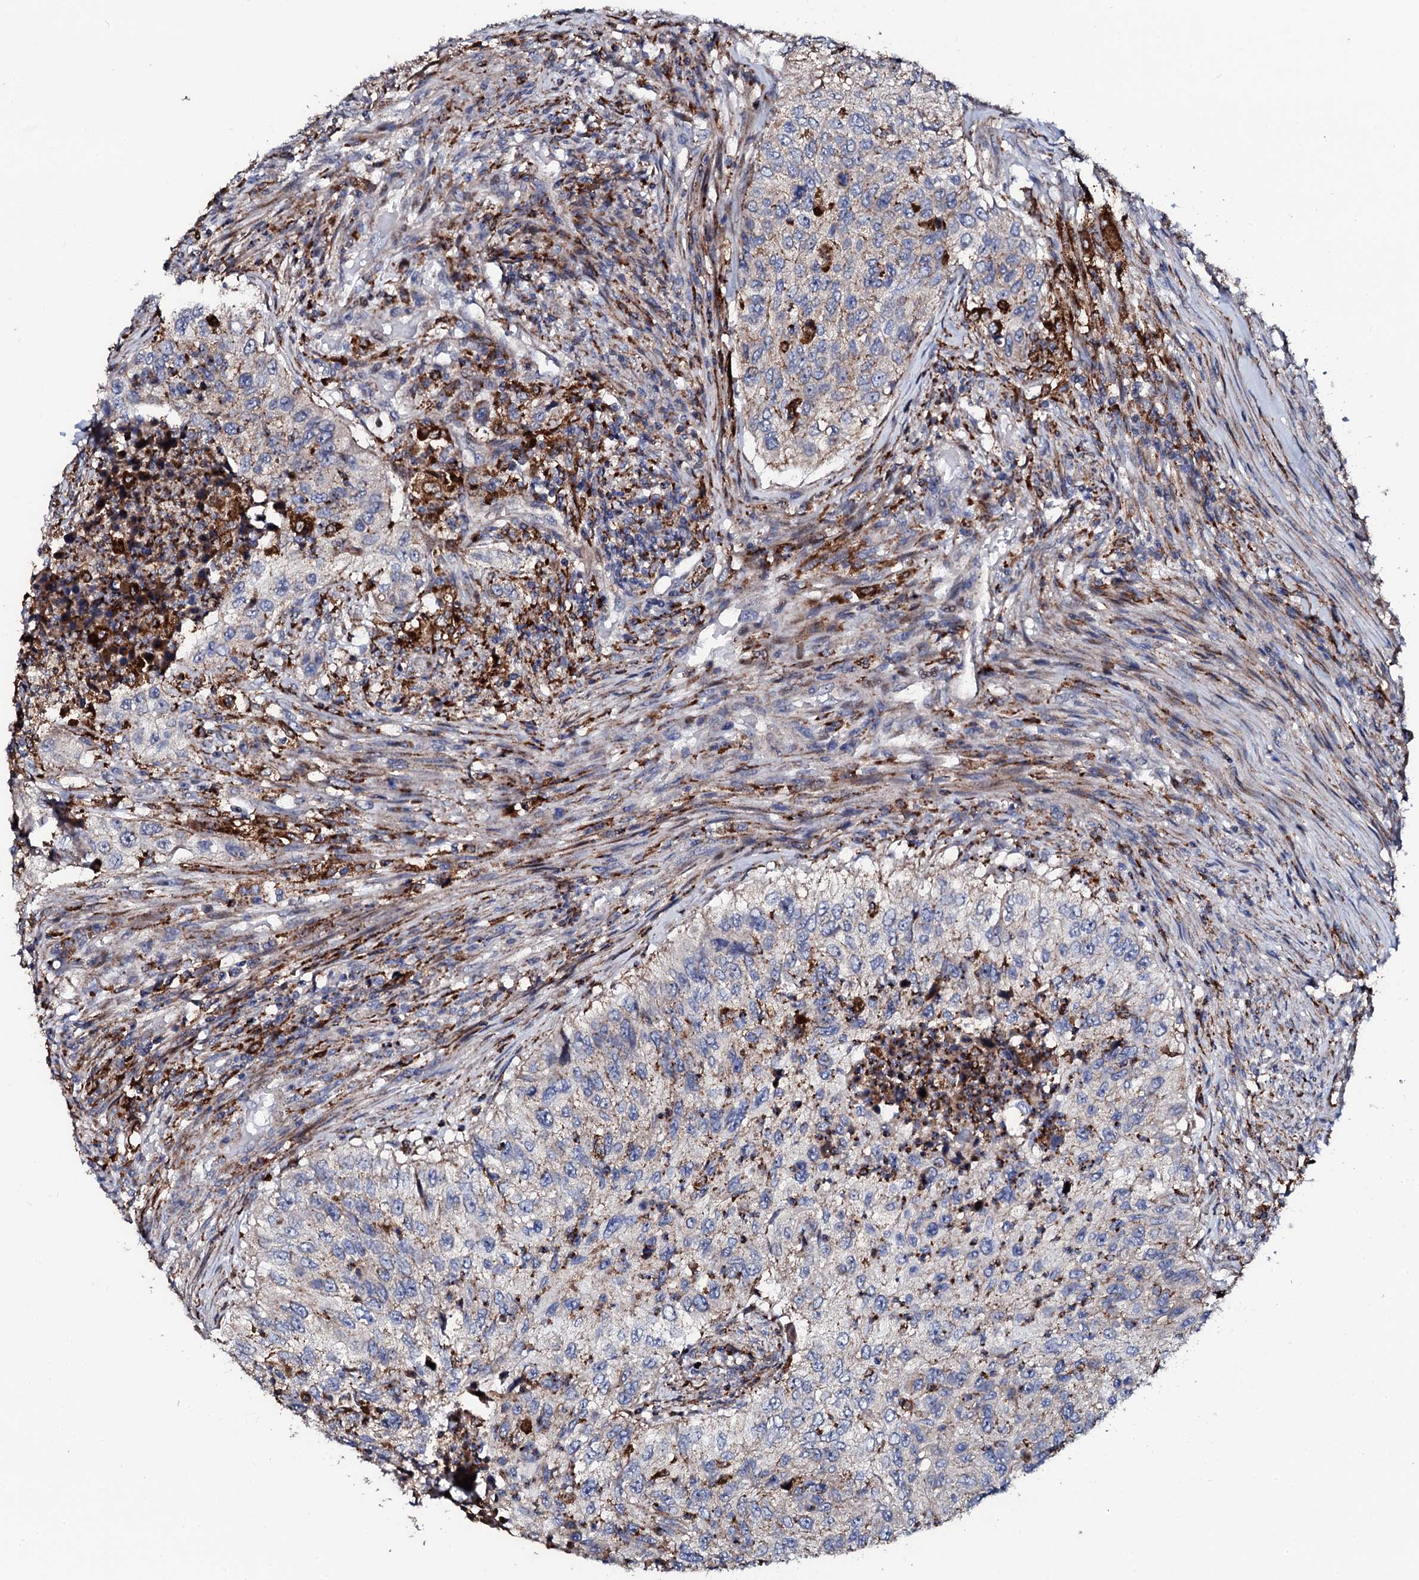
{"staining": {"intensity": "moderate", "quantity": "25%-75%", "location": "cytoplasmic/membranous"}, "tissue": "urothelial cancer", "cell_type": "Tumor cells", "image_type": "cancer", "snomed": [{"axis": "morphology", "description": "Urothelial carcinoma, High grade"}, {"axis": "topography", "description": "Urinary bladder"}], "caption": "Urothelial carcinoma (high-grade) was stained to show a protein in brown. There is medium levels of moderate cytoplasmic/membranous staining in about 25%-75% of tumor cells.", "gene": "TCIRG1", "patient": {"sex": "female", "age": 60}}